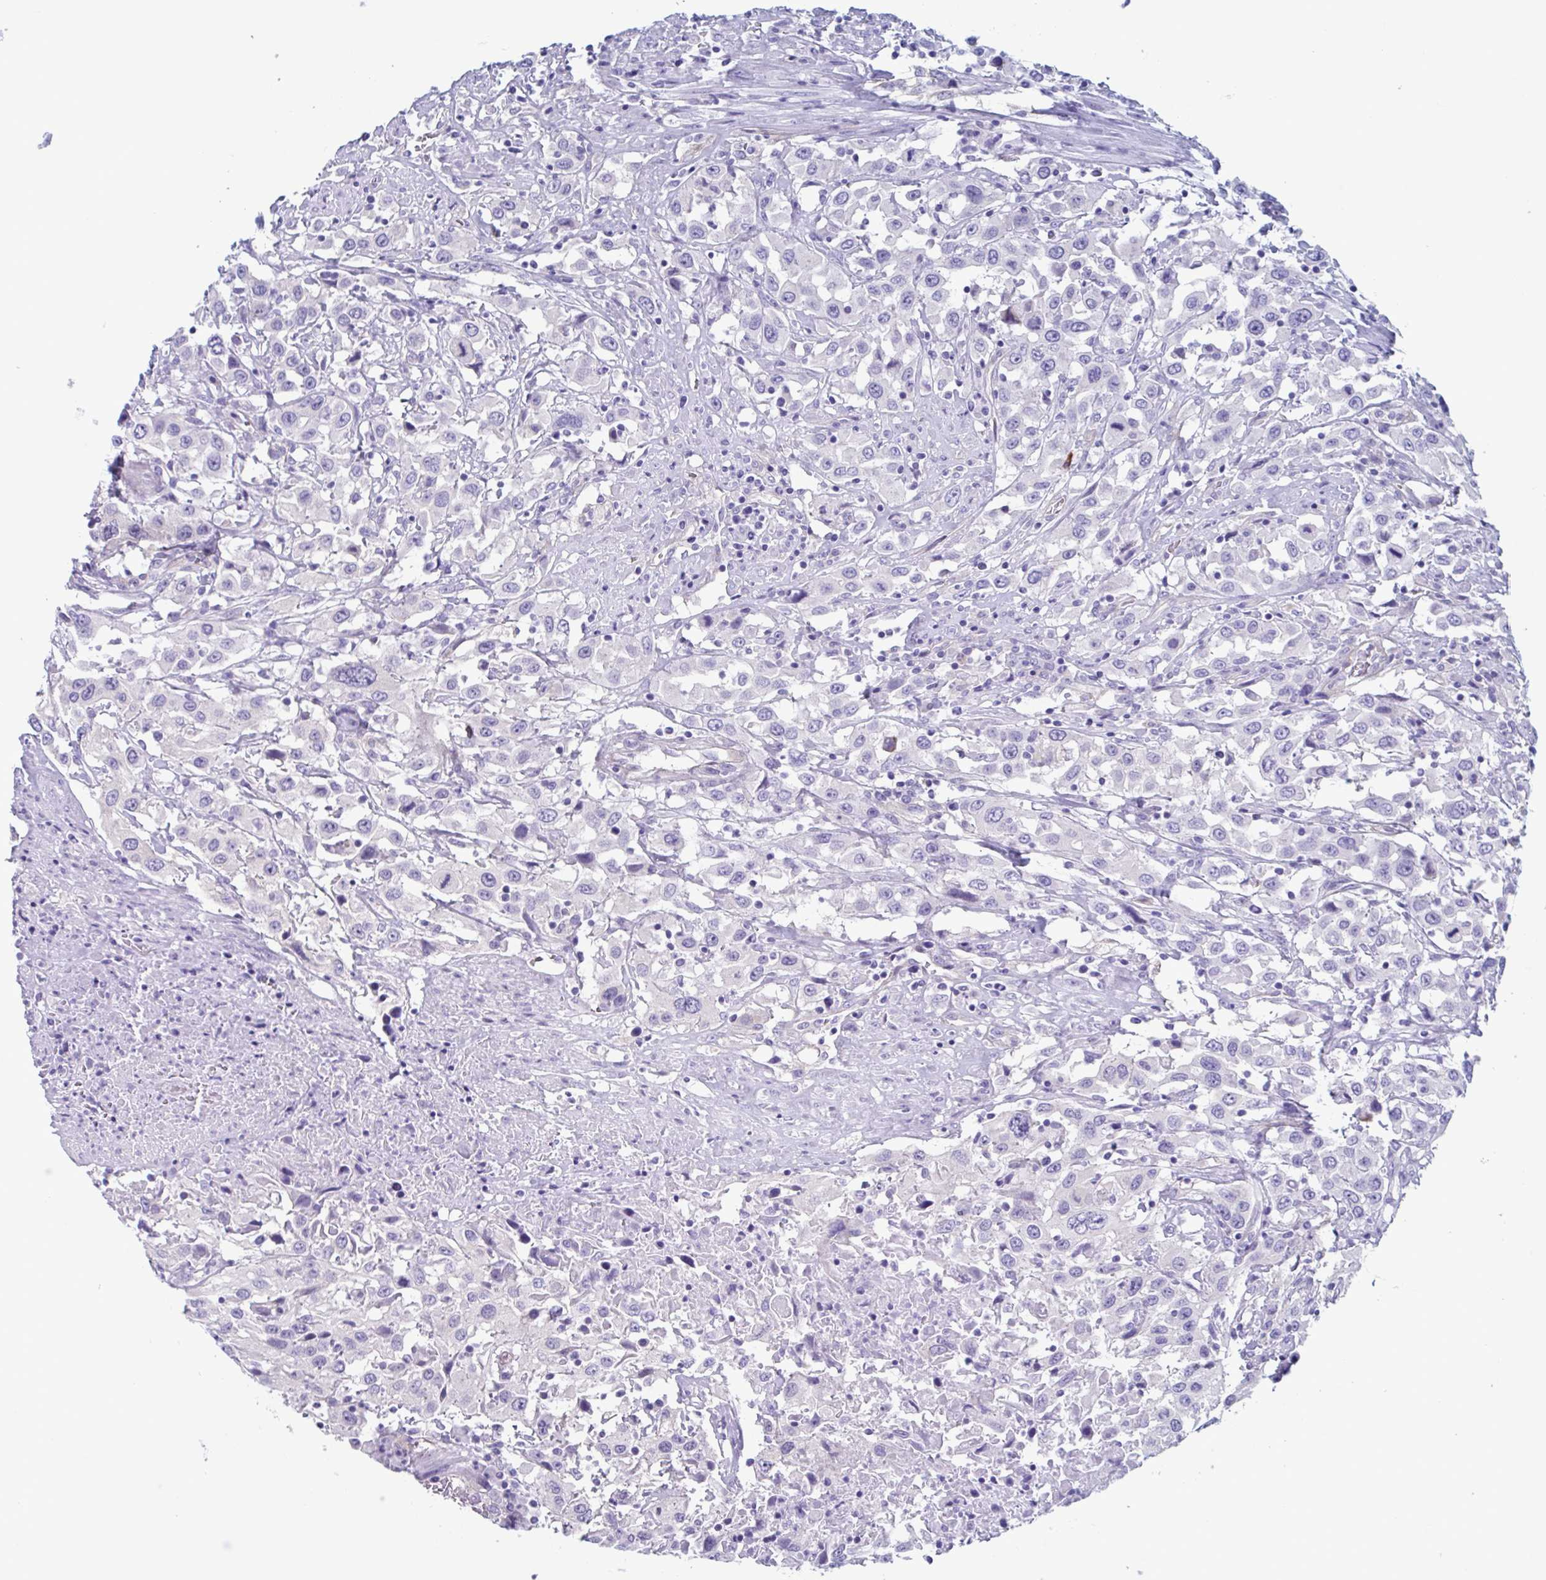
{"staining": {"intensity": "negative", "quantity": "none", "location": "none"}, "tissue": "urothelial cancer", "cell_type": "Tumor cells", "image_type": "cancer", "snomed": [{"axis": "morphology", "description": "Urothelial carcinoma, High grade"}, {"axis": "topography", "description": "Urinary bladder"}], "caption": "The micrograph shows no significant positivity in tumor cells of urothelial cancer. The staining was performed using DAB (3,3'-diaminobenzidine) to visualize the protein expression in brown, while the nuclei were stained in blue with hematoxylin (Magnification: 20x).", "gene": "LPIN3", "patient": {"sex": "male", "age": 61}}